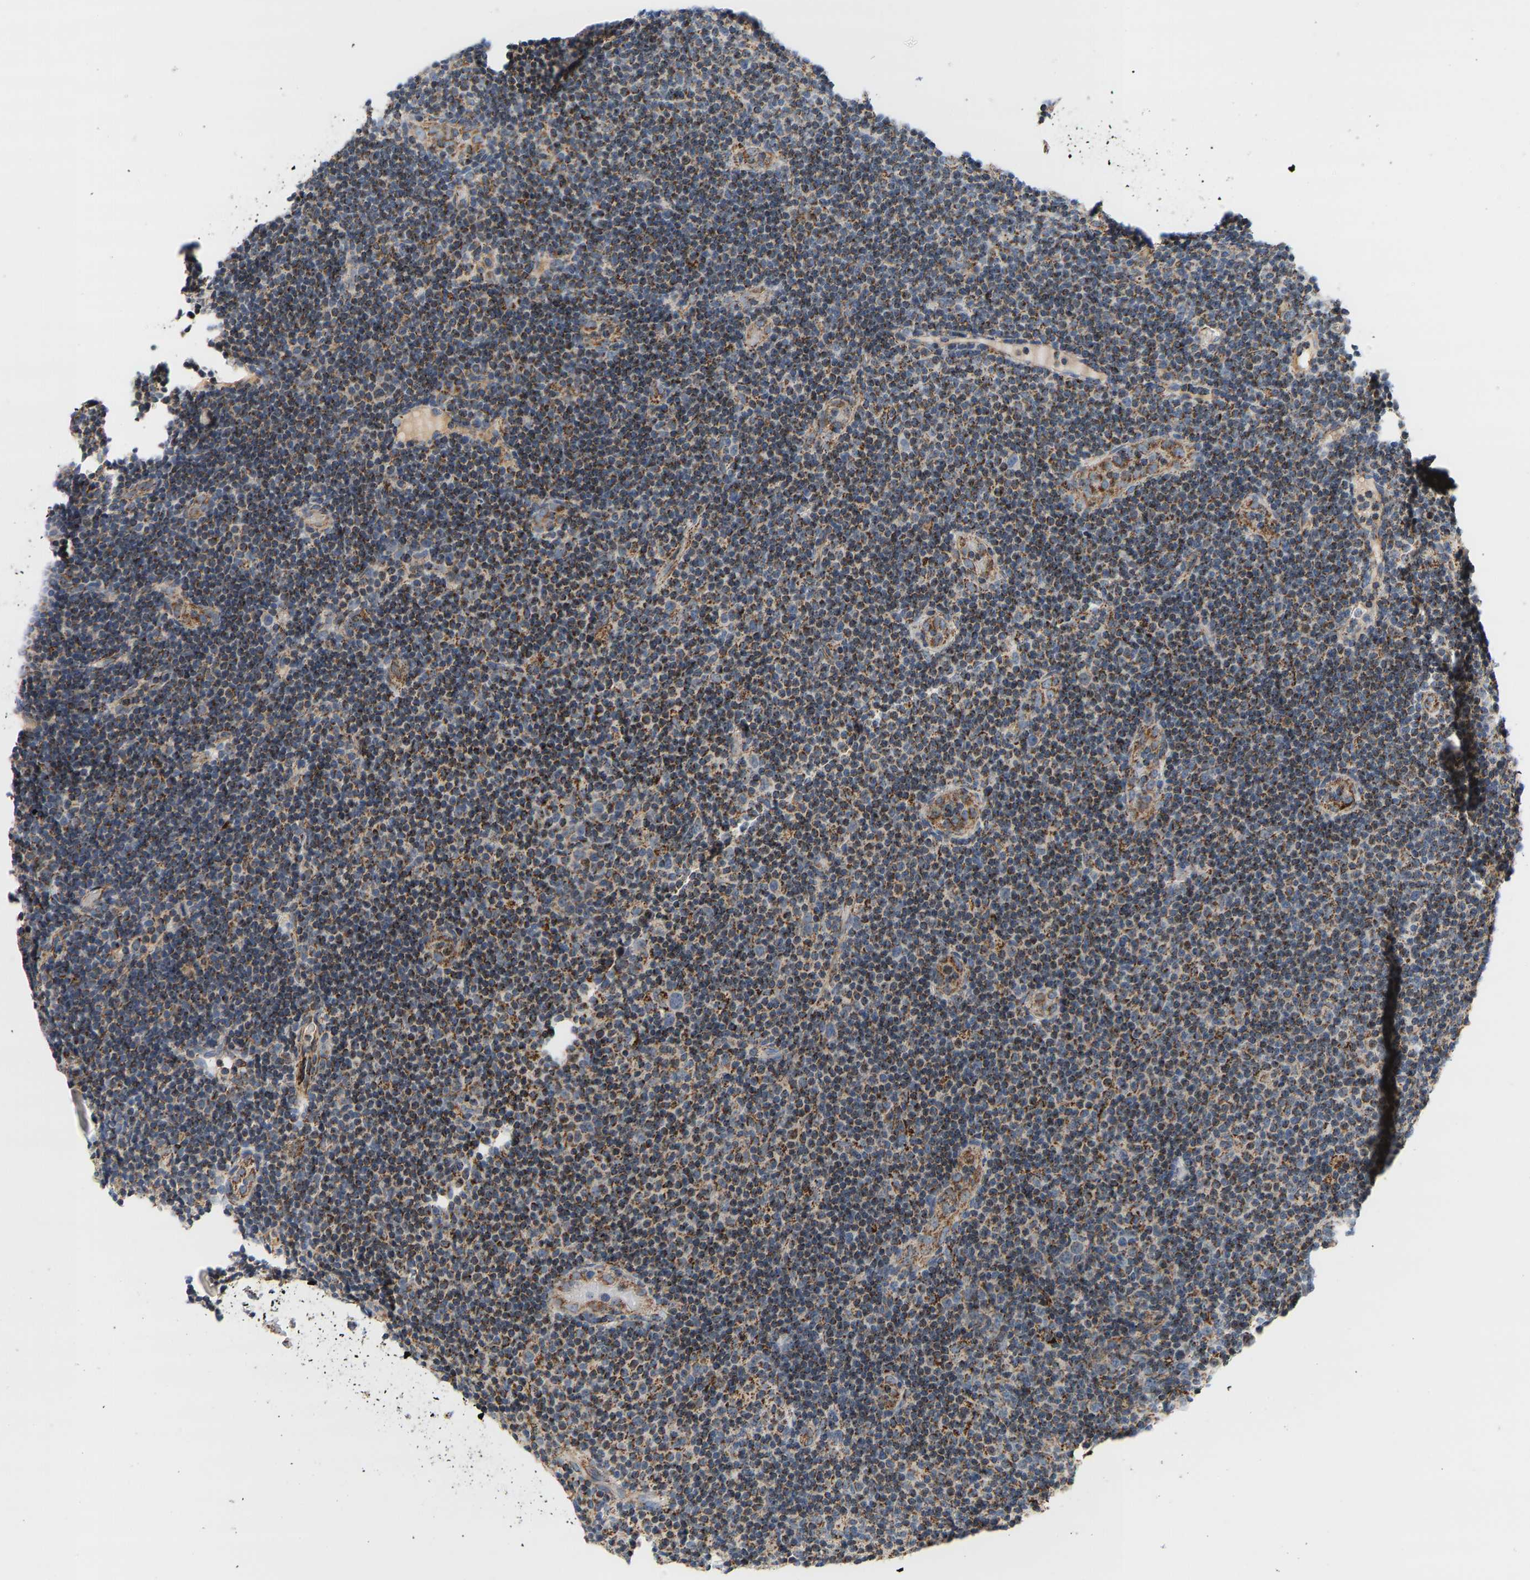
{"staining": {"intensity": "moderate", "quantity": ">75%", "location": "cytoplasmic/membranous"}, "tissue": "lymphoma", "cell_type": "Tumor cells", "image_type": "cancer", "snomed": [{"axis": "morphology", "description": "Malignant lymphoma, non-Hodgkin's type, Low grade"}, {"axis": "topography", "description": "Lymph node"}], "caption": "Approximately >75% of tumor cells in human lymphoma display moderate cytoplasmic/membranous protein positivity as visualized by brown immunohistochemical staining.", "gene": "GPSM2", "patient": {"sex": "male", "age": 83}}